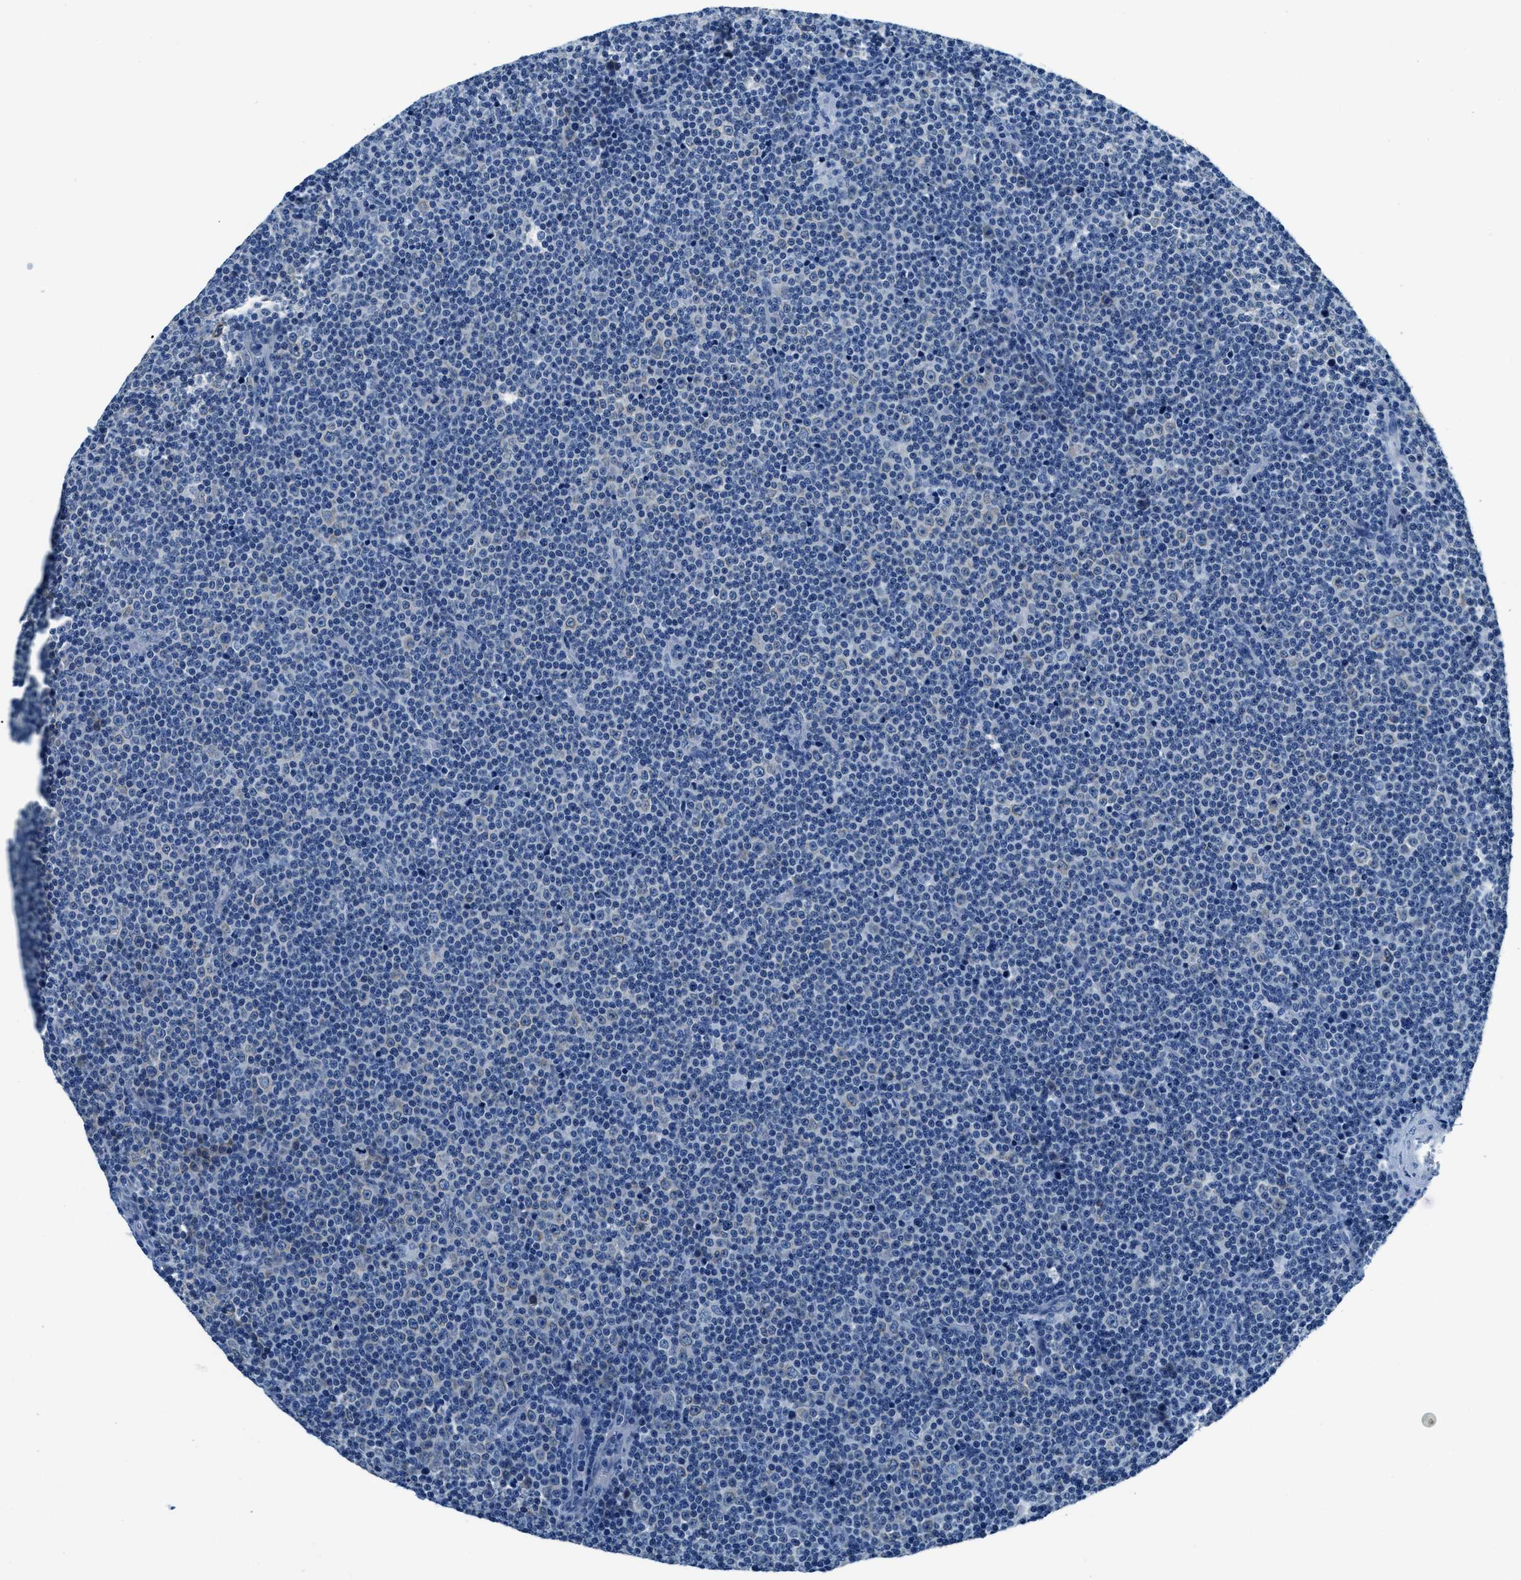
{"staining": {"intensity": "negative", "quantity": "none", "location": "none"}, "tissue": "lymphoma", "cell_type": "Tumor cells", "image_type": "cancer", "snomed": [{"axis": "morphology", "description": "Malignant lymphoma, non-Hodgkin's type, Low grade"}, {"axis": "topography", "description": "Lymph node"}], "caption": "Immunohistochemical staining of lymphoma shows no significant expression in tumor cells.", "gene": "UBAC2", "patient": {"sex": "female", "age": 67}}